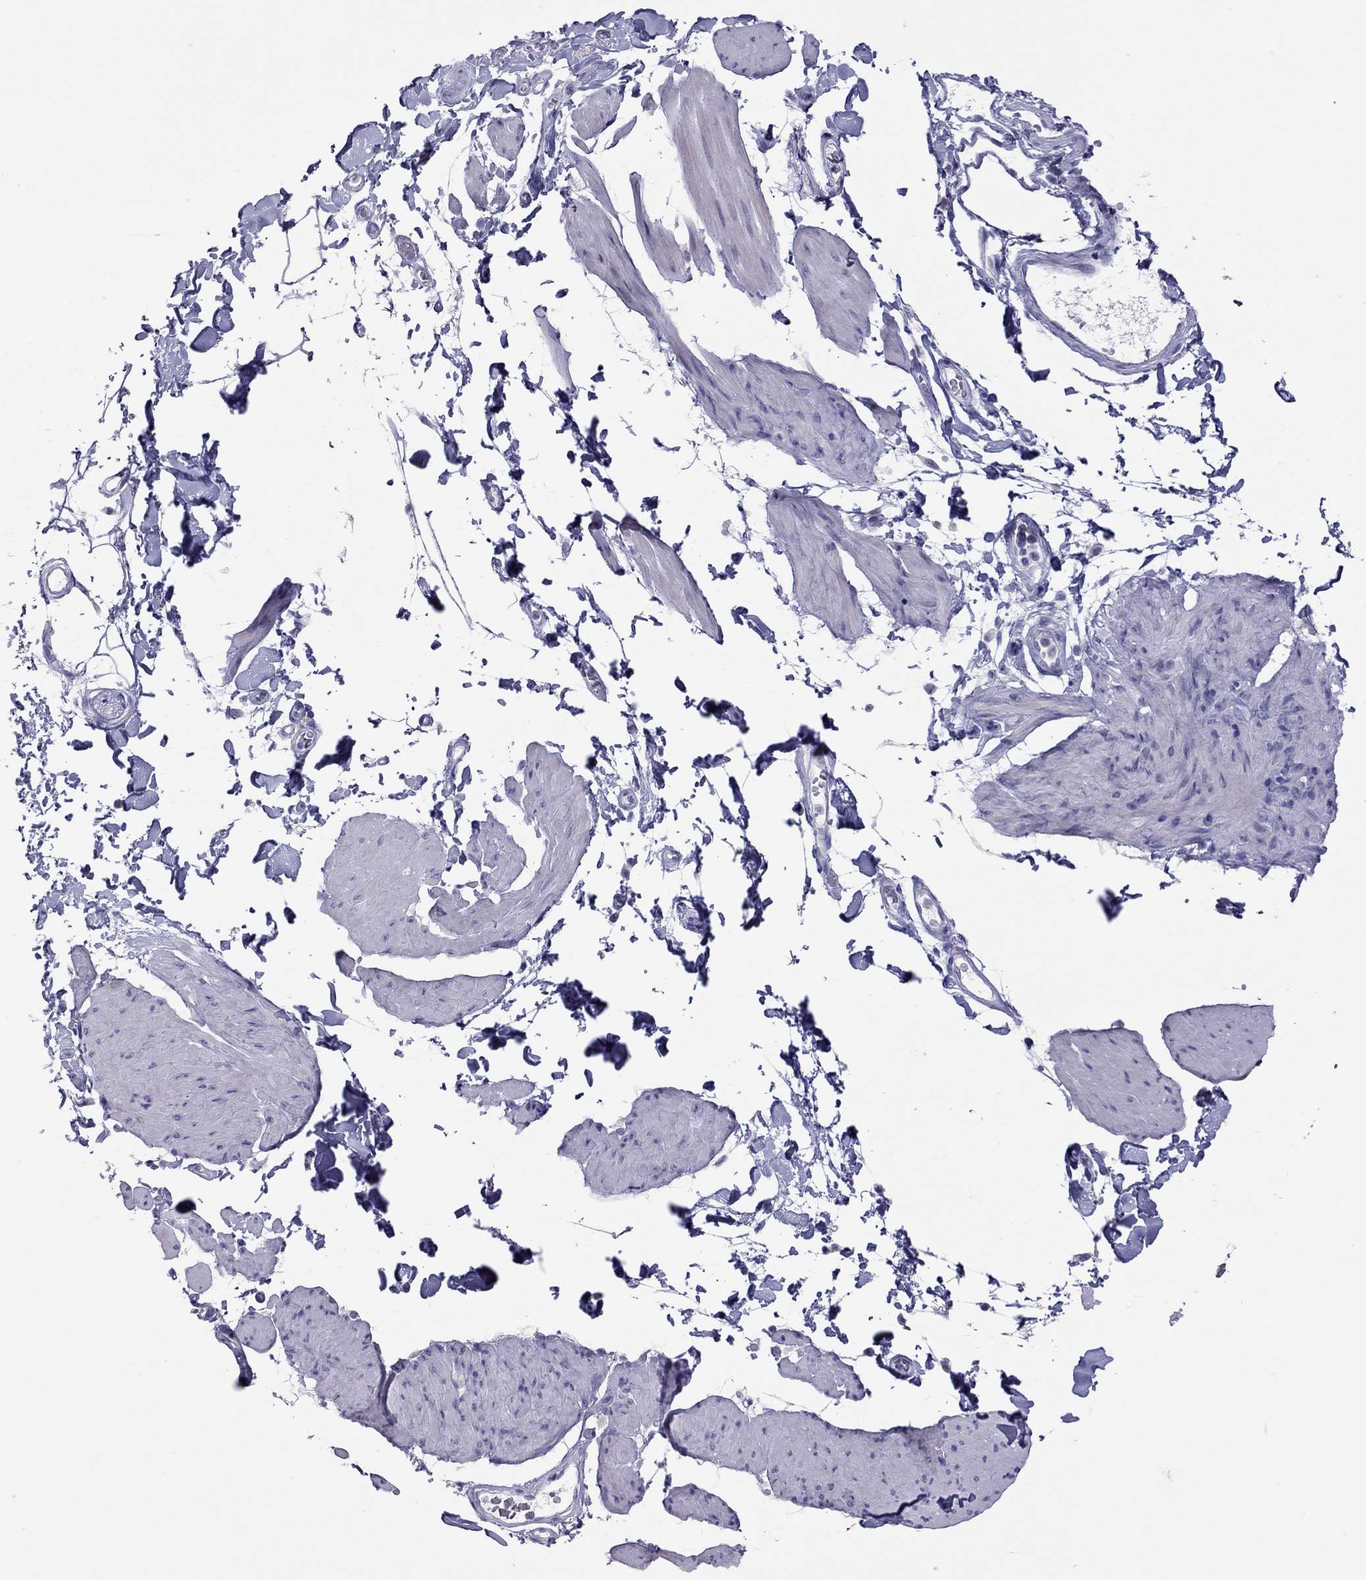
{"staining": {"intensity": "negative", "quantity": "none", "location": "none"}, "tissue": "smooth muscle", "cell_type": "Smooth muscle cells", "image_type": "normal", "snomed": [{"axis": "morphology", "description": "Normal tissue, NOS"}, {"axis": "topography", "description": "Adipose tissue"}, {"axis": "topography", "description": "Smooth muscle"}, {"axis": "topography", "description": "Peripheral nerve tissue"}], "caption": "The micrograph shows no significant expression in smooth muscle cells of smooth muscle. (DAB (3,3'-diaminobenzidine) immunohistochemistry (IHC), high magnification).", "gene": "MUC16", "patient": {"sex": "male", "age": 83}}